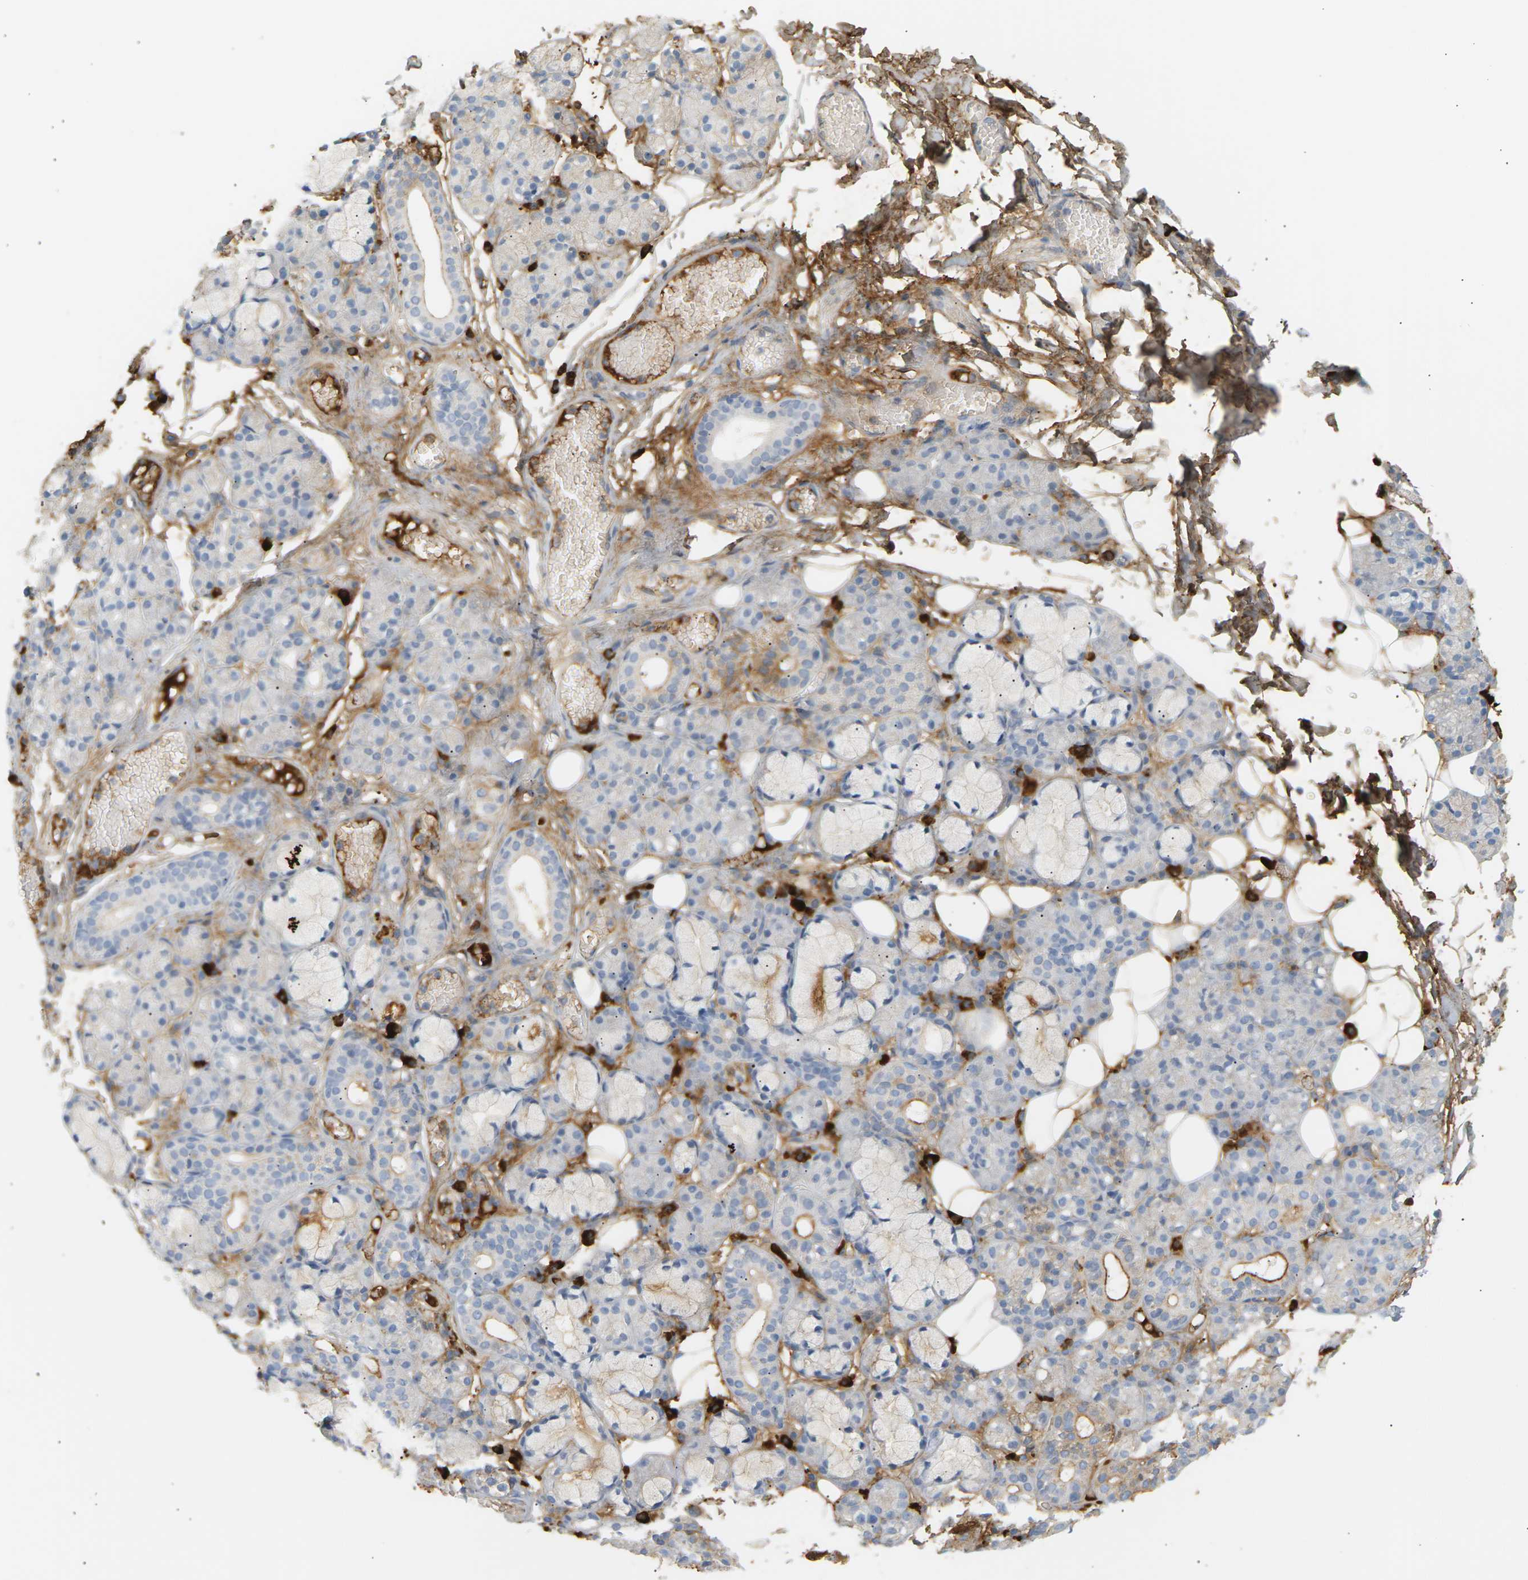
{"staining": {"intensity": "weak", "quantity": "<25%", "location": "cytoplasmic/membranous"}, "tissue": "salivary gland", "cell_type": "Glandular cells", "image_type": "normal", "snomed": [{"axis": "morphology", "description": "Normal tissue, NOS"}, {"axis": "topography", "description": "Salivary gland"}], "caption": "DAB (3,3'-diaminobenzidine) immunohistochemical staining of benign human salivary gland reveals no significant staining in glandular cells. (IHC, brightfield microscopy, high magnification).", "gene": "IGLC3", "patient": {"sex": "male", "age": 63}}